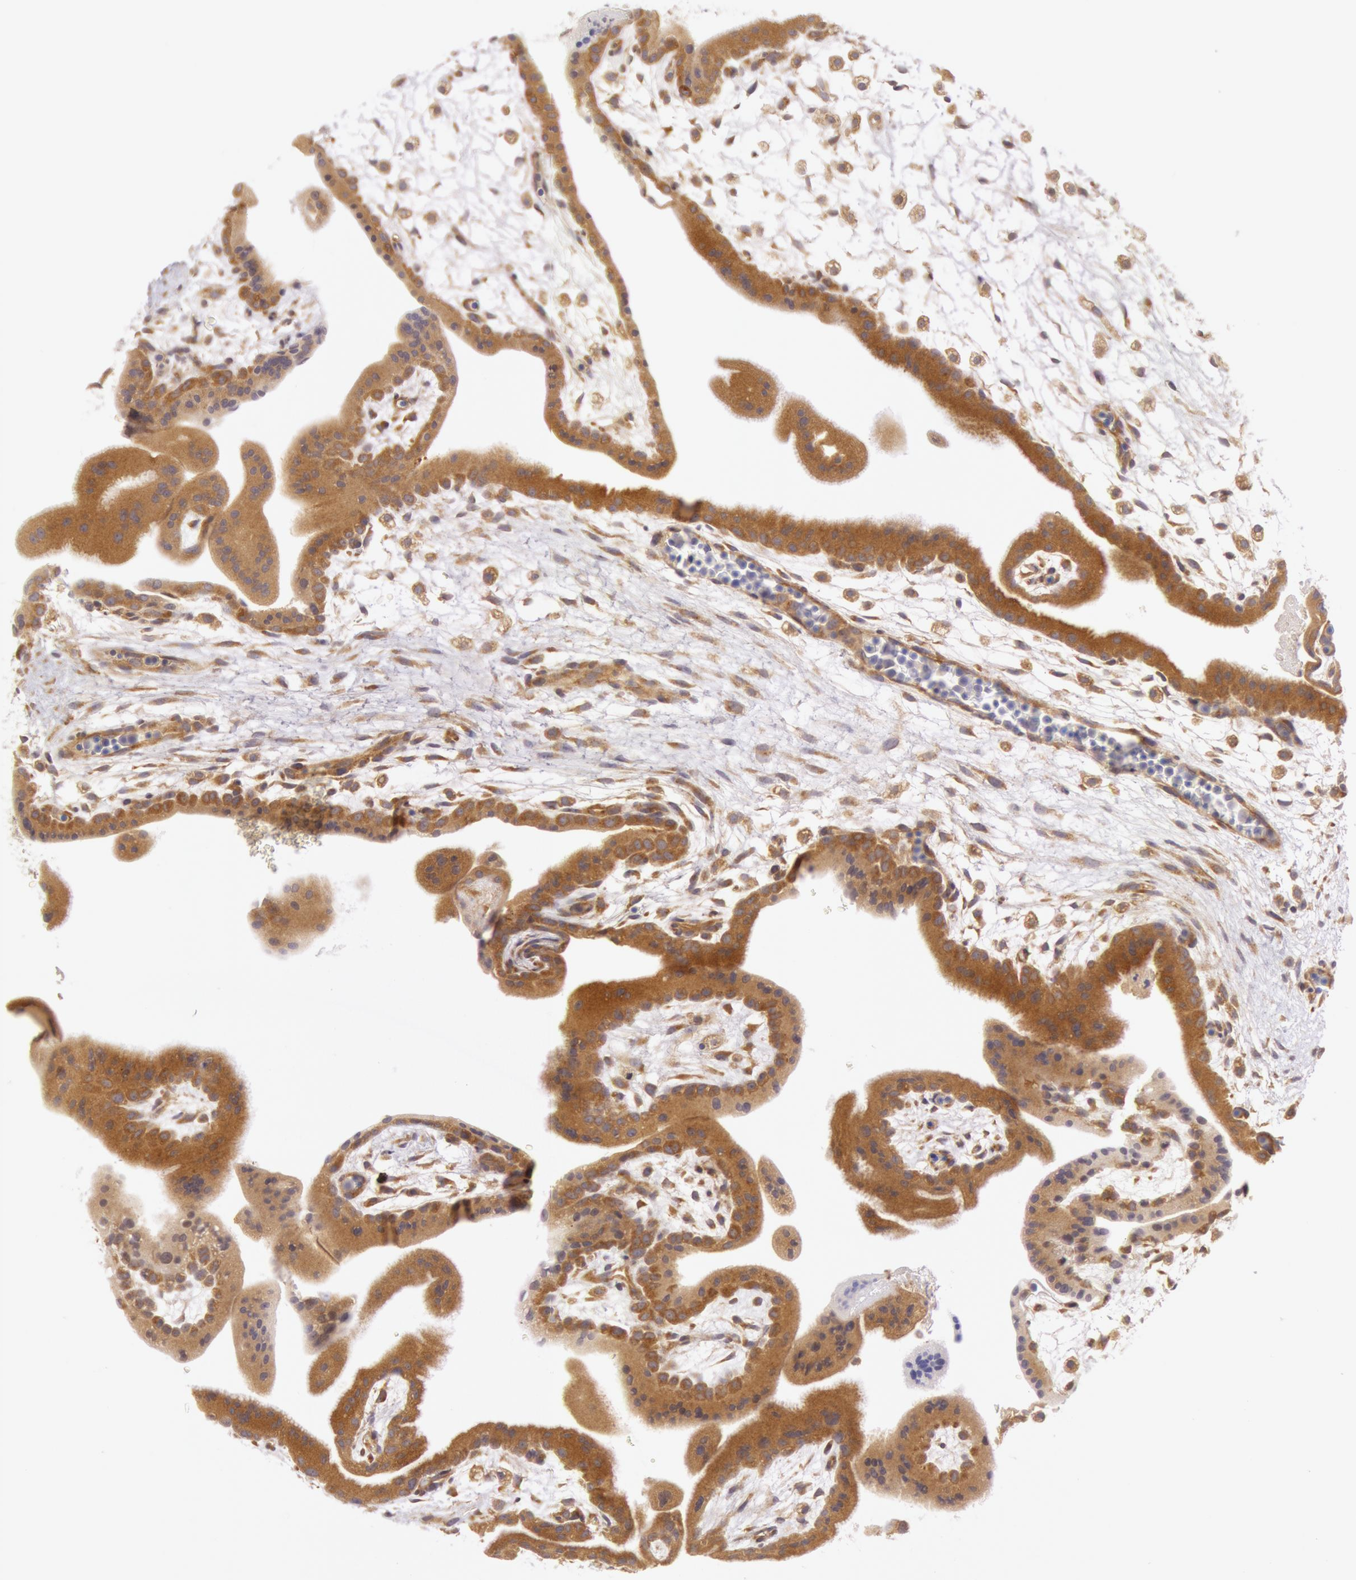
{"staining": {"intensity": "moderate", "quantity": ">75%", "location": "cytoplasmic/membranous"}, "tissue": "placenta", "cell_type": "Decidual cells", "image_type": "normal", "snomed": [{"axis": "morphology", "description": "Normal tissue, NOS"}, {"axis": "topography", "description": "Placenta"}], "caption": "Protein expression by immunohistochemistry displays moderate cytoplasmic/membranous staining in about >75% of decidual cells in normal placenta.", "gene": "CHUK", "patient": {"sex": "female", "age": 35}}